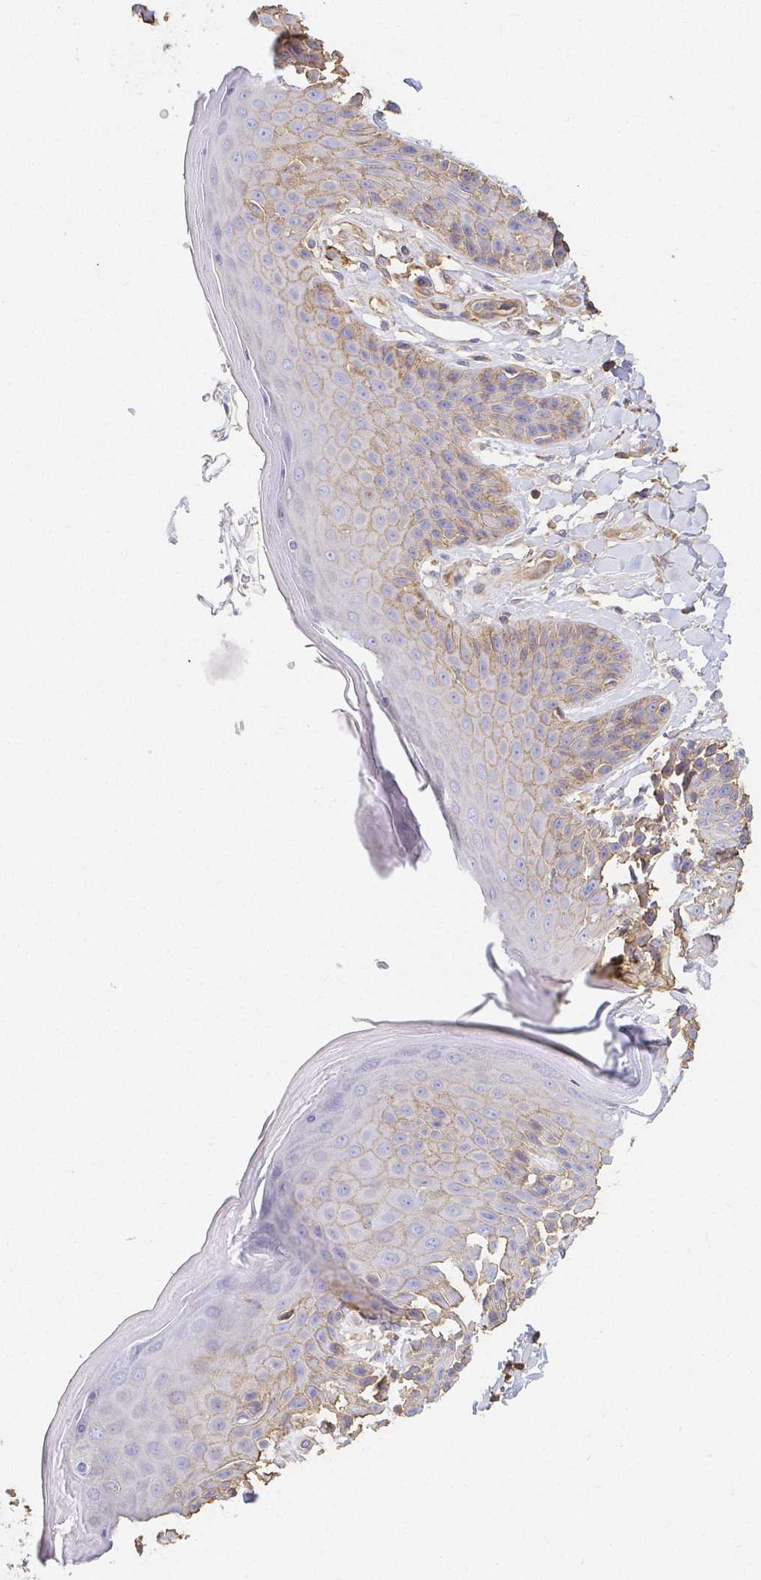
{"staining": {"intensity": "weak", "quantity": "25%-75%", "location": "cytoplasmic/membranous"}, "tissue": "skin", "cell_type": "Epidermal cells", "image_type": "normal", "snomed": [{"axis": "morphology", "description": "Normal tissue, NOS"}, {"axis": "topography", "description": "Peripheral nerve tissue"}], "caption": "DAB immunohistochemical staining of unremarkable human skin shows weak cytoplasmic/membranous protein positivity in about 25%-75% of epidermal cells.", "gene": "TSPAN19", "patient": {"sex": "male", "age": 51}}